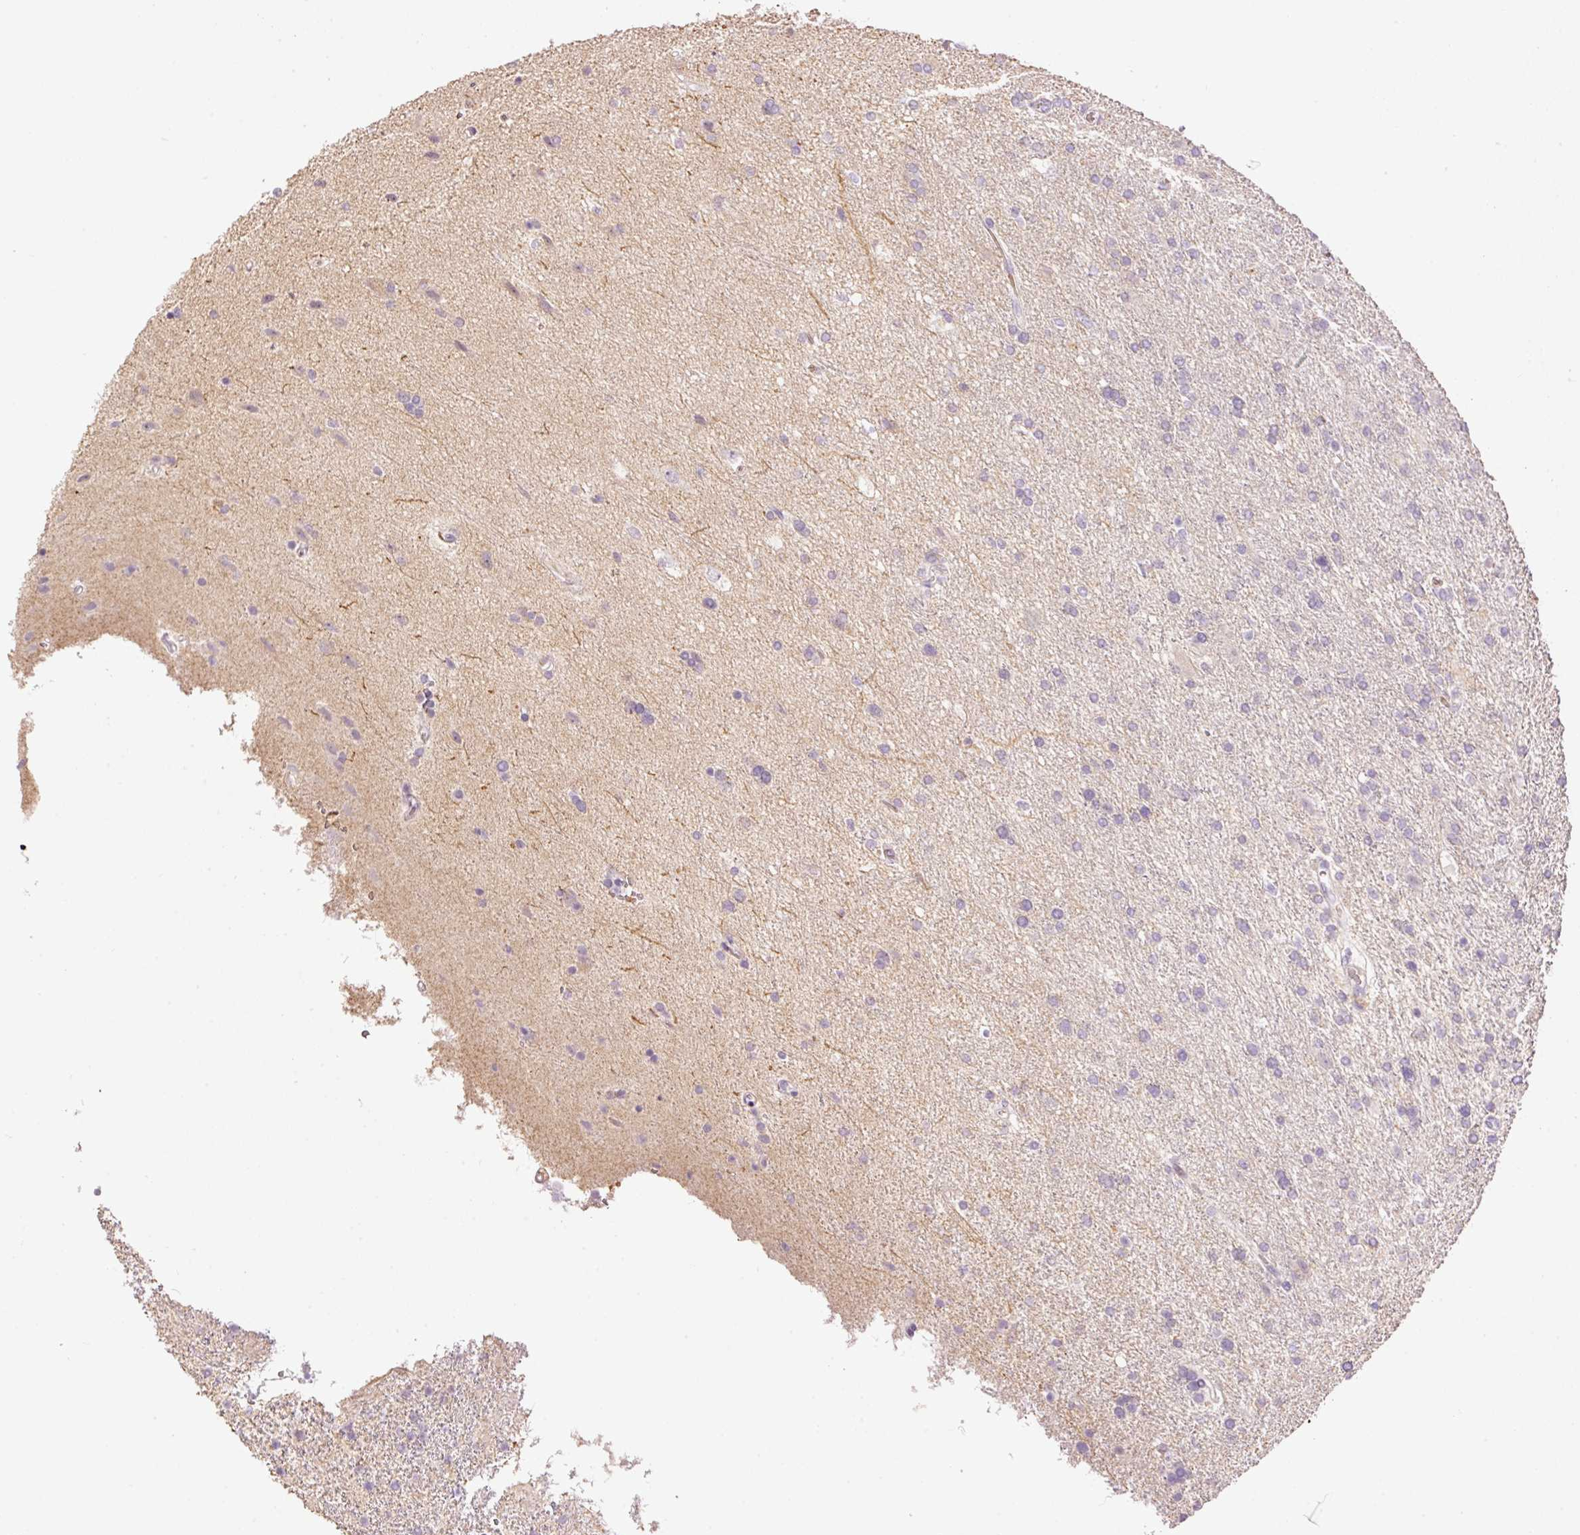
{"staining": {"intensity": "negative", "quantity": "none", "location": "none"}, "tissue": "glioma", "cell_type": "Tumor cells", "image_type": "cancer", "snomed": [{"axis": "morphology", "description": "Glioma, malignant, High grade"}, {"axis": "topography", "description": "Brain"}], "caption": "Immunohistochemistry histopathology image of neoplastic tissue: malignant high-grade glioma stained with DAB (3,3'-diaminobenzidine) exhibits no significant protein positivity in tumor cells. Nuclei are stained in blue.", "gene": "LY6G6D", "patient": {"sex": "male", "age": 56}}